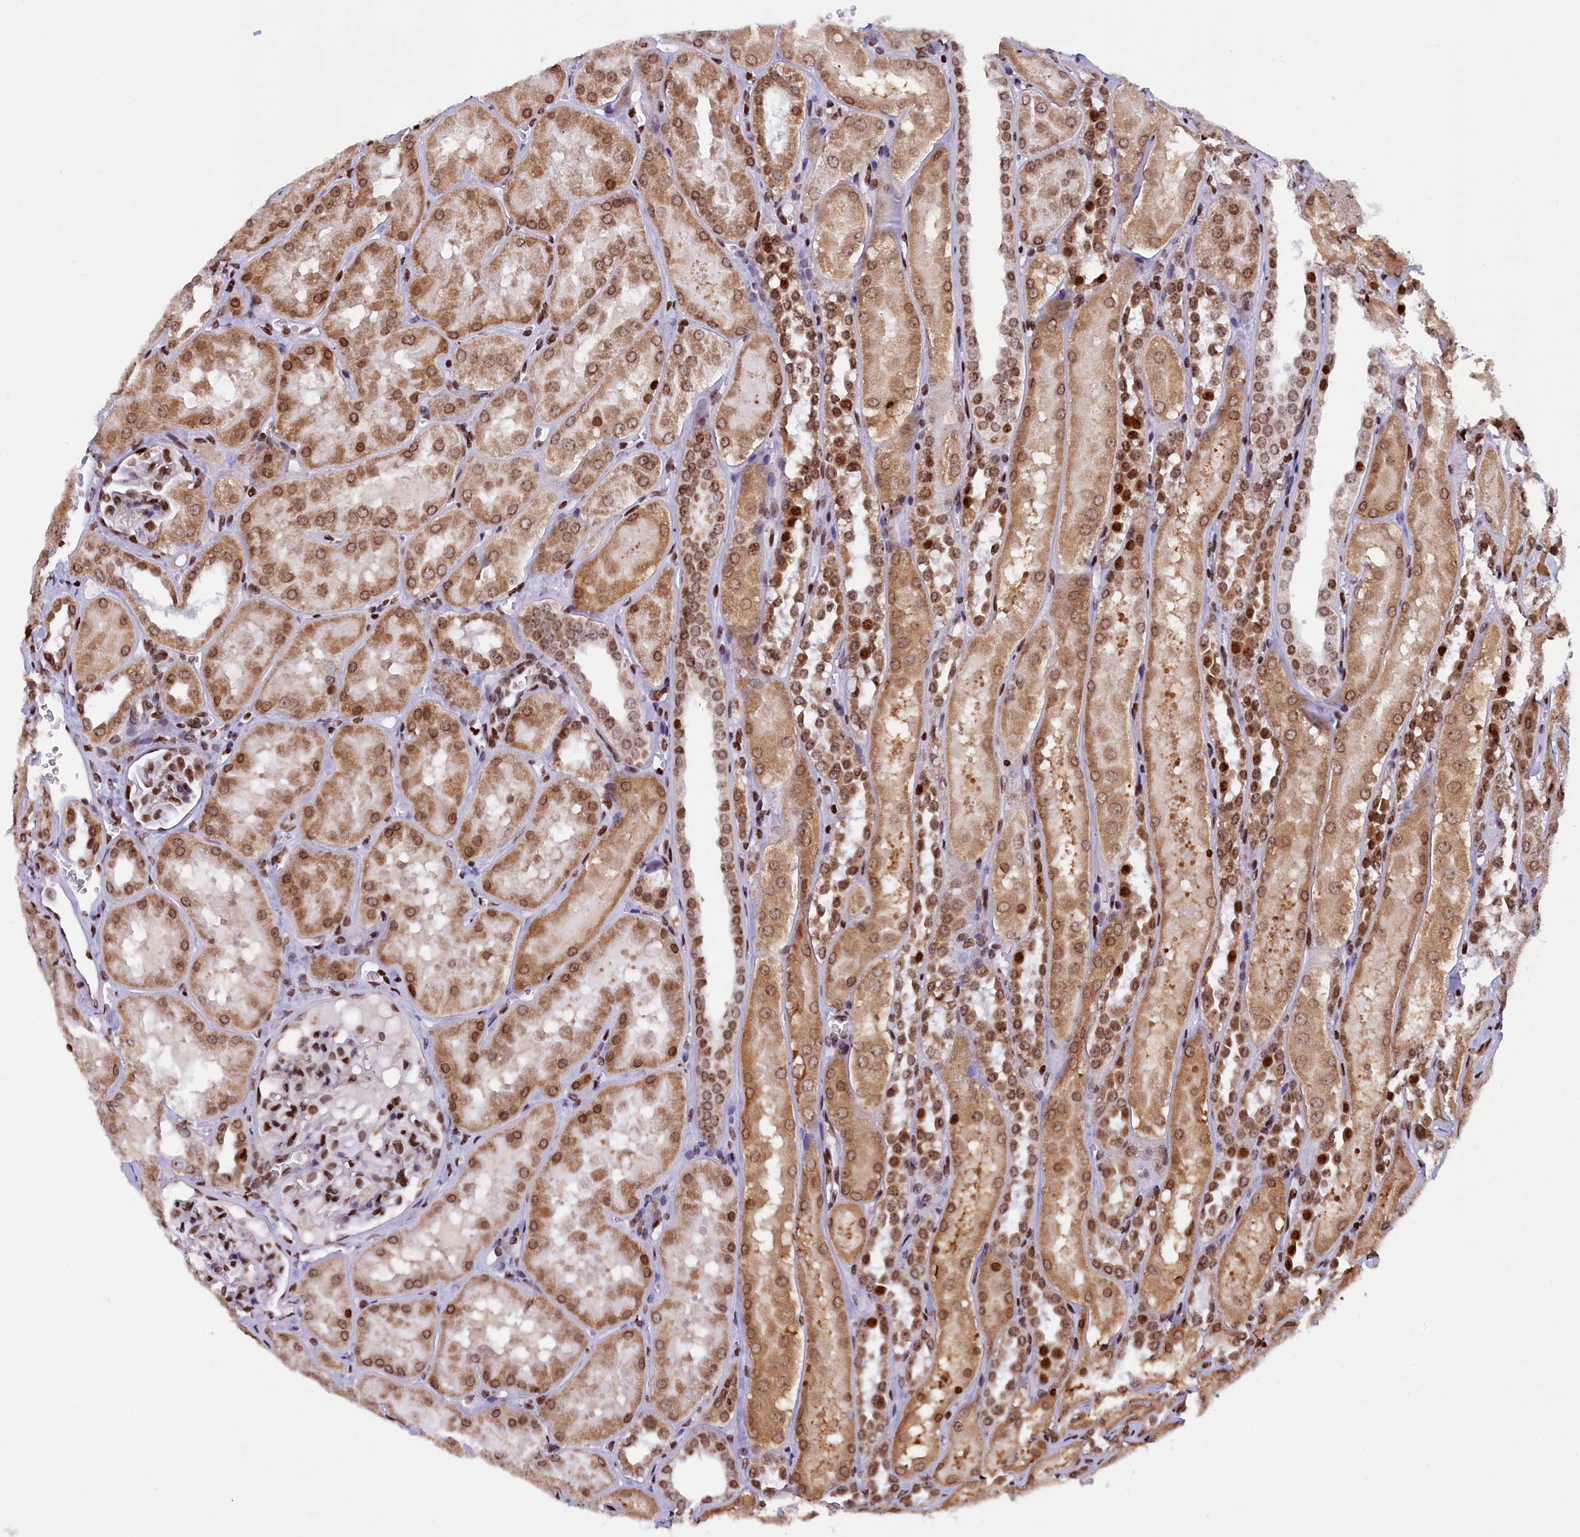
{"staining": {"intensity": "strong", "quantity": "25%-75%", "location": "nuclear"}, "tissue": "kidney", "cell_type": "Cells in glomeruli", "image_type": "normal", "snomed": [{"axis": "morphology", "description": "Normal tissue, NOS"}, {"axis": "topography", "description": "Kidney"}, {"axis": "topography", "description": "Urinary bladder"}], "caption": "Brown immunohistochemical staining in normal kidney reveals strong nuclear staining in about 25%-75% of cells in glomeruli. The staining was performed using DAB (3,3'-diaminobenzidine), with brown indicating positive protein expression. Nuclei are stained blue with hematoxylin.", "gene": "TIMM29", "patient": {"sex": "male", "age": 16}}